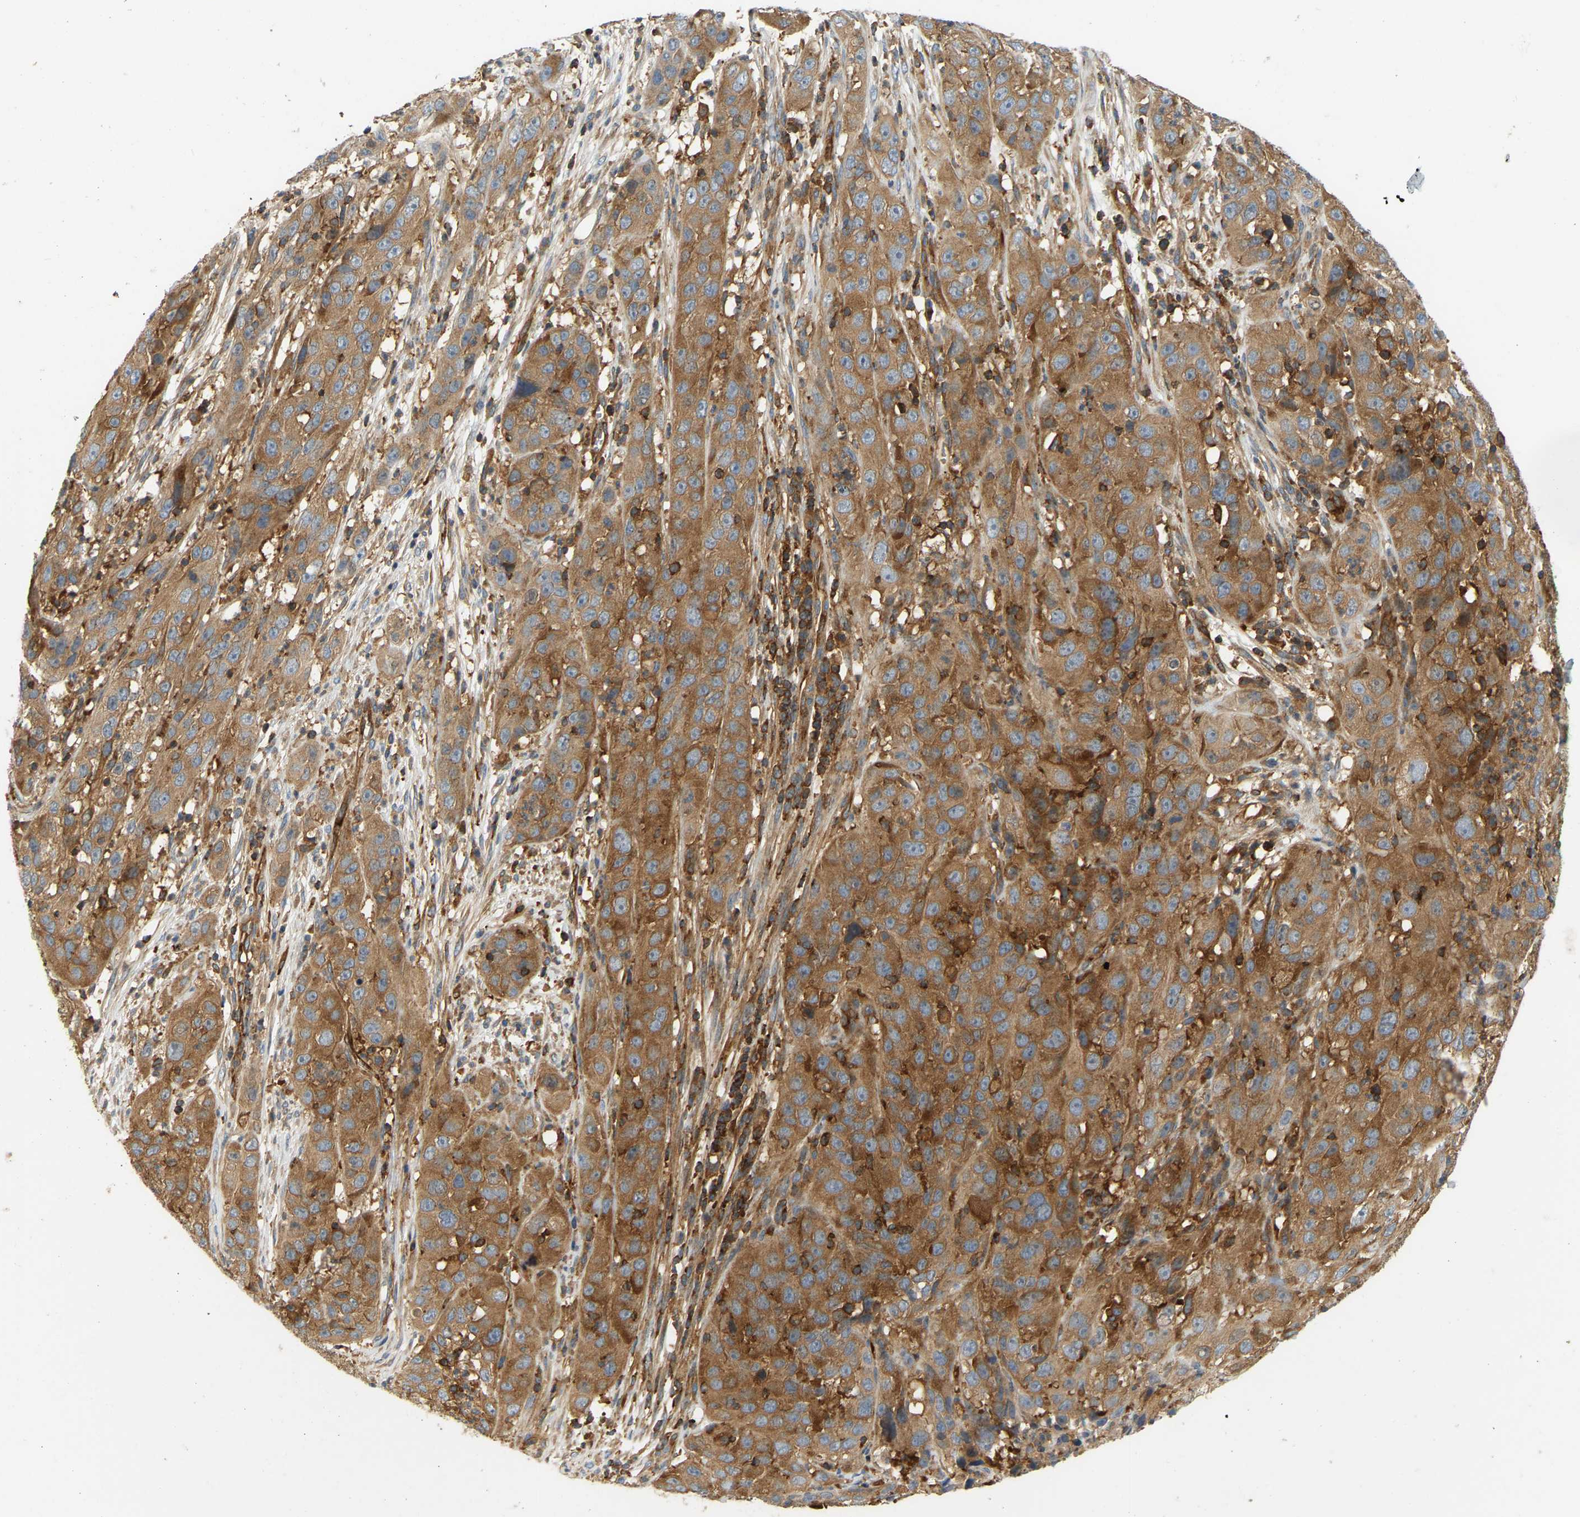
{"staining": {"intensity": "moderate", "quantity": ">75%", "location": "cytoplasmic/membranous"}, "tissue": "cervical cancer", "cell_type": "Tumor cells", "image_type": "cancer", "snomed": [{"axis": "morphology", "description": "Squamous cell carcinoma, NOS"}, {"axis": "topography", "description": "Cervix"}], "caption": "Immunohistochemical staining of cervical cancer (squamous cell carcinoma) shows moderate cytoplasmic/membranous protein positivity in about >75% of tumor cells.", "gene": "AKAP13", "patient": {"sex": "female", "age": 32}}